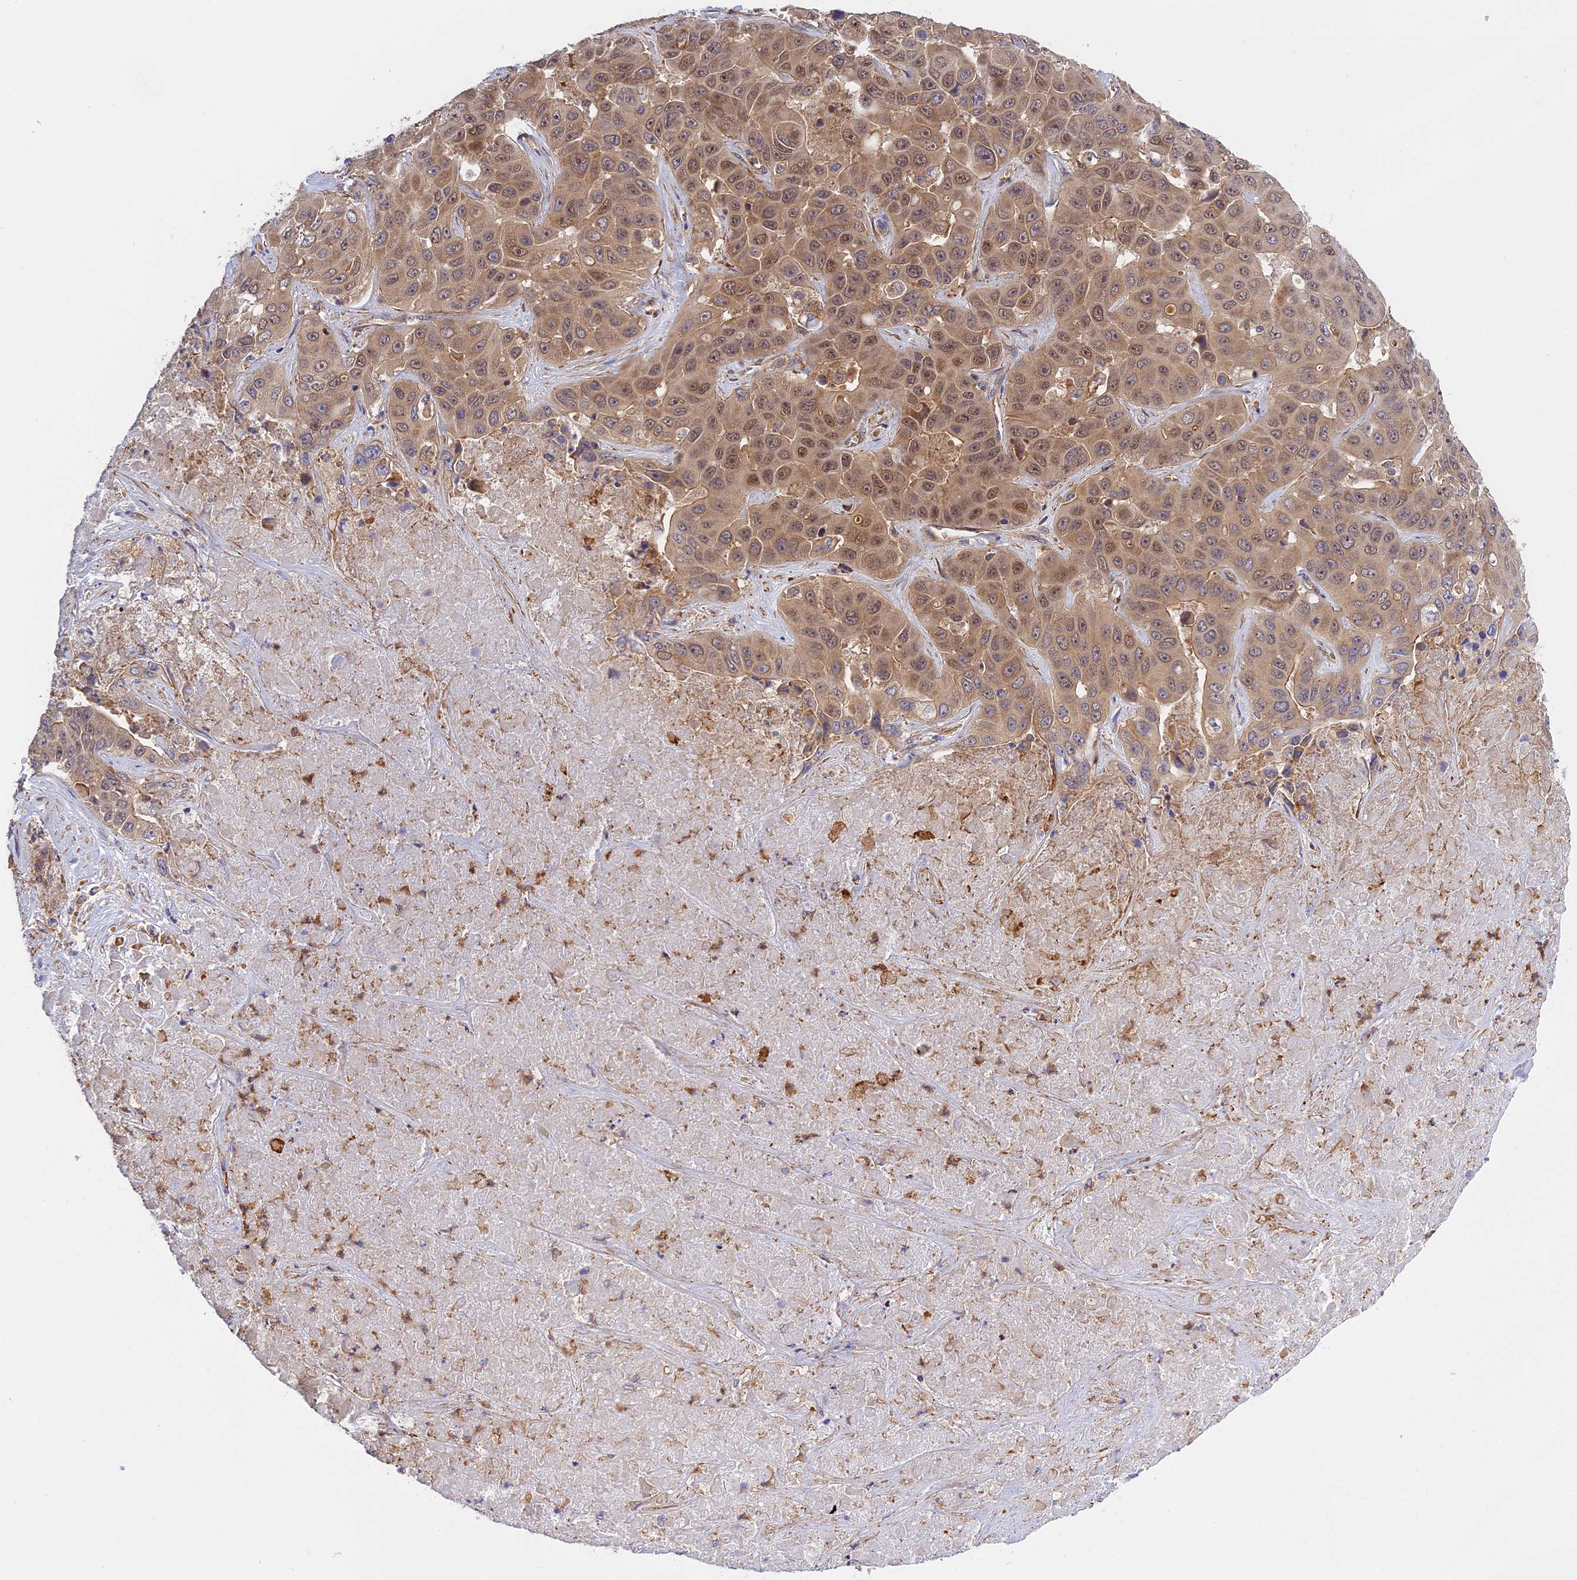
{"staining": {"intensity": "weak", "quantity": ">75%", "location": "cytoplasmic/membranous,nuclear"}, "tissue": "liver cancer", "cell_type": "Tumor cells", "image_type": "cancer", "snomed": [{"axis": "morphology", "description": "Cholangiocarcinoma"}, {"axis": "topography", "description": "Liver"}], "caption": "DAB (3,3'-diaminobenzidine) immunohistochemical staining of cholangiocarcinoma (liver) displays weak cytoplasmic/membranous and nuclear protein expression in about >75% of tumor cells.", "gene": "C5orf22", "patient": {"sex": "female", "age": 52}}